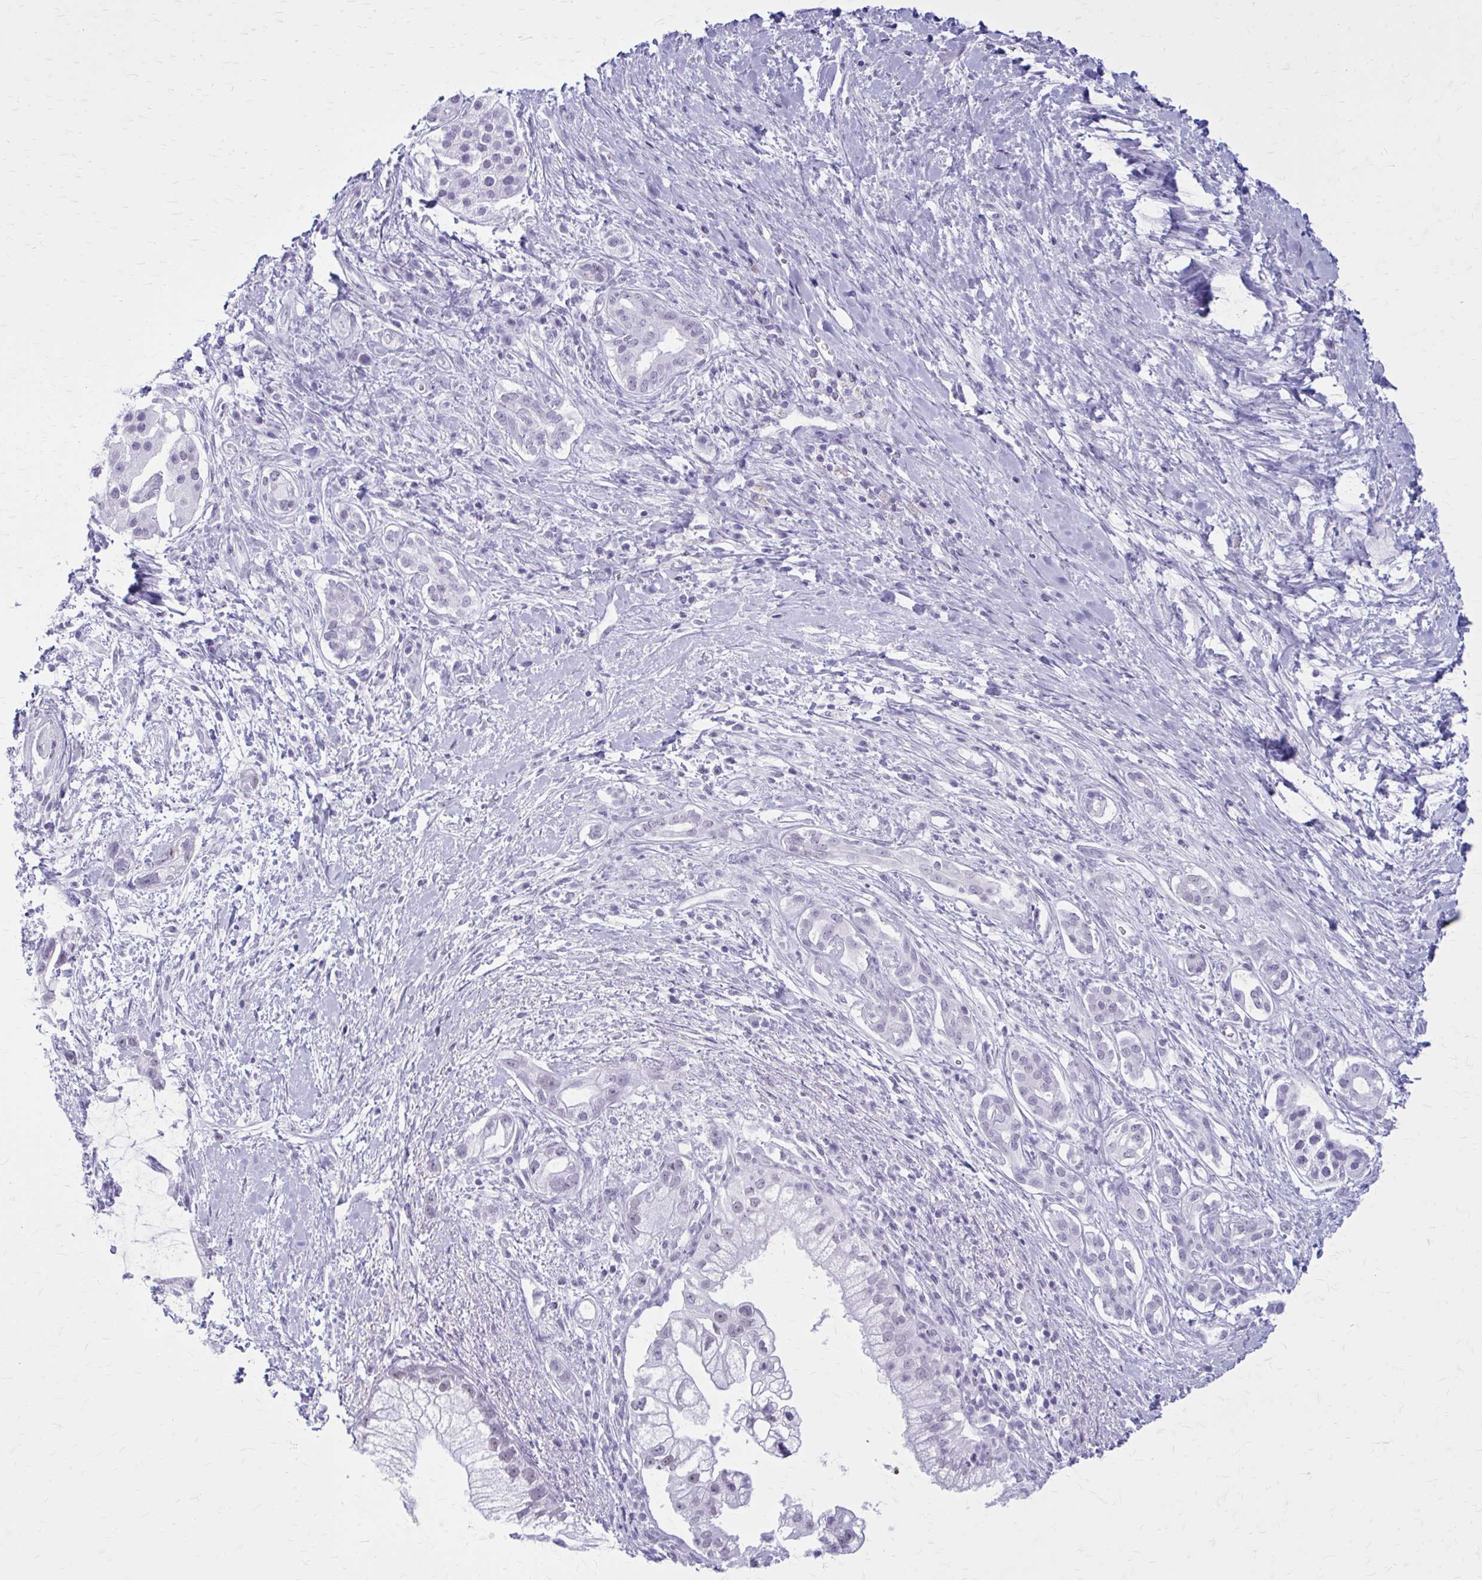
{"staining": {"intensity": "negative", "quantity": "none", "location": "none"}, "tissue": "pancreatic cancer", "cell_type": "Tumor cells", "image_type": "cancer", "snomed": [{"axis": "morphology", "description": "Adenocarcinoma, NOS"}, {"axis": "topography", "description": "Pancreas"}], "caption": "Immunohistochemical staining of human pancreatic cancer demonstrates no significant expression in tumor cells.", "gene": "GAD1", "patient": {"sex": "male", "age": 70}}